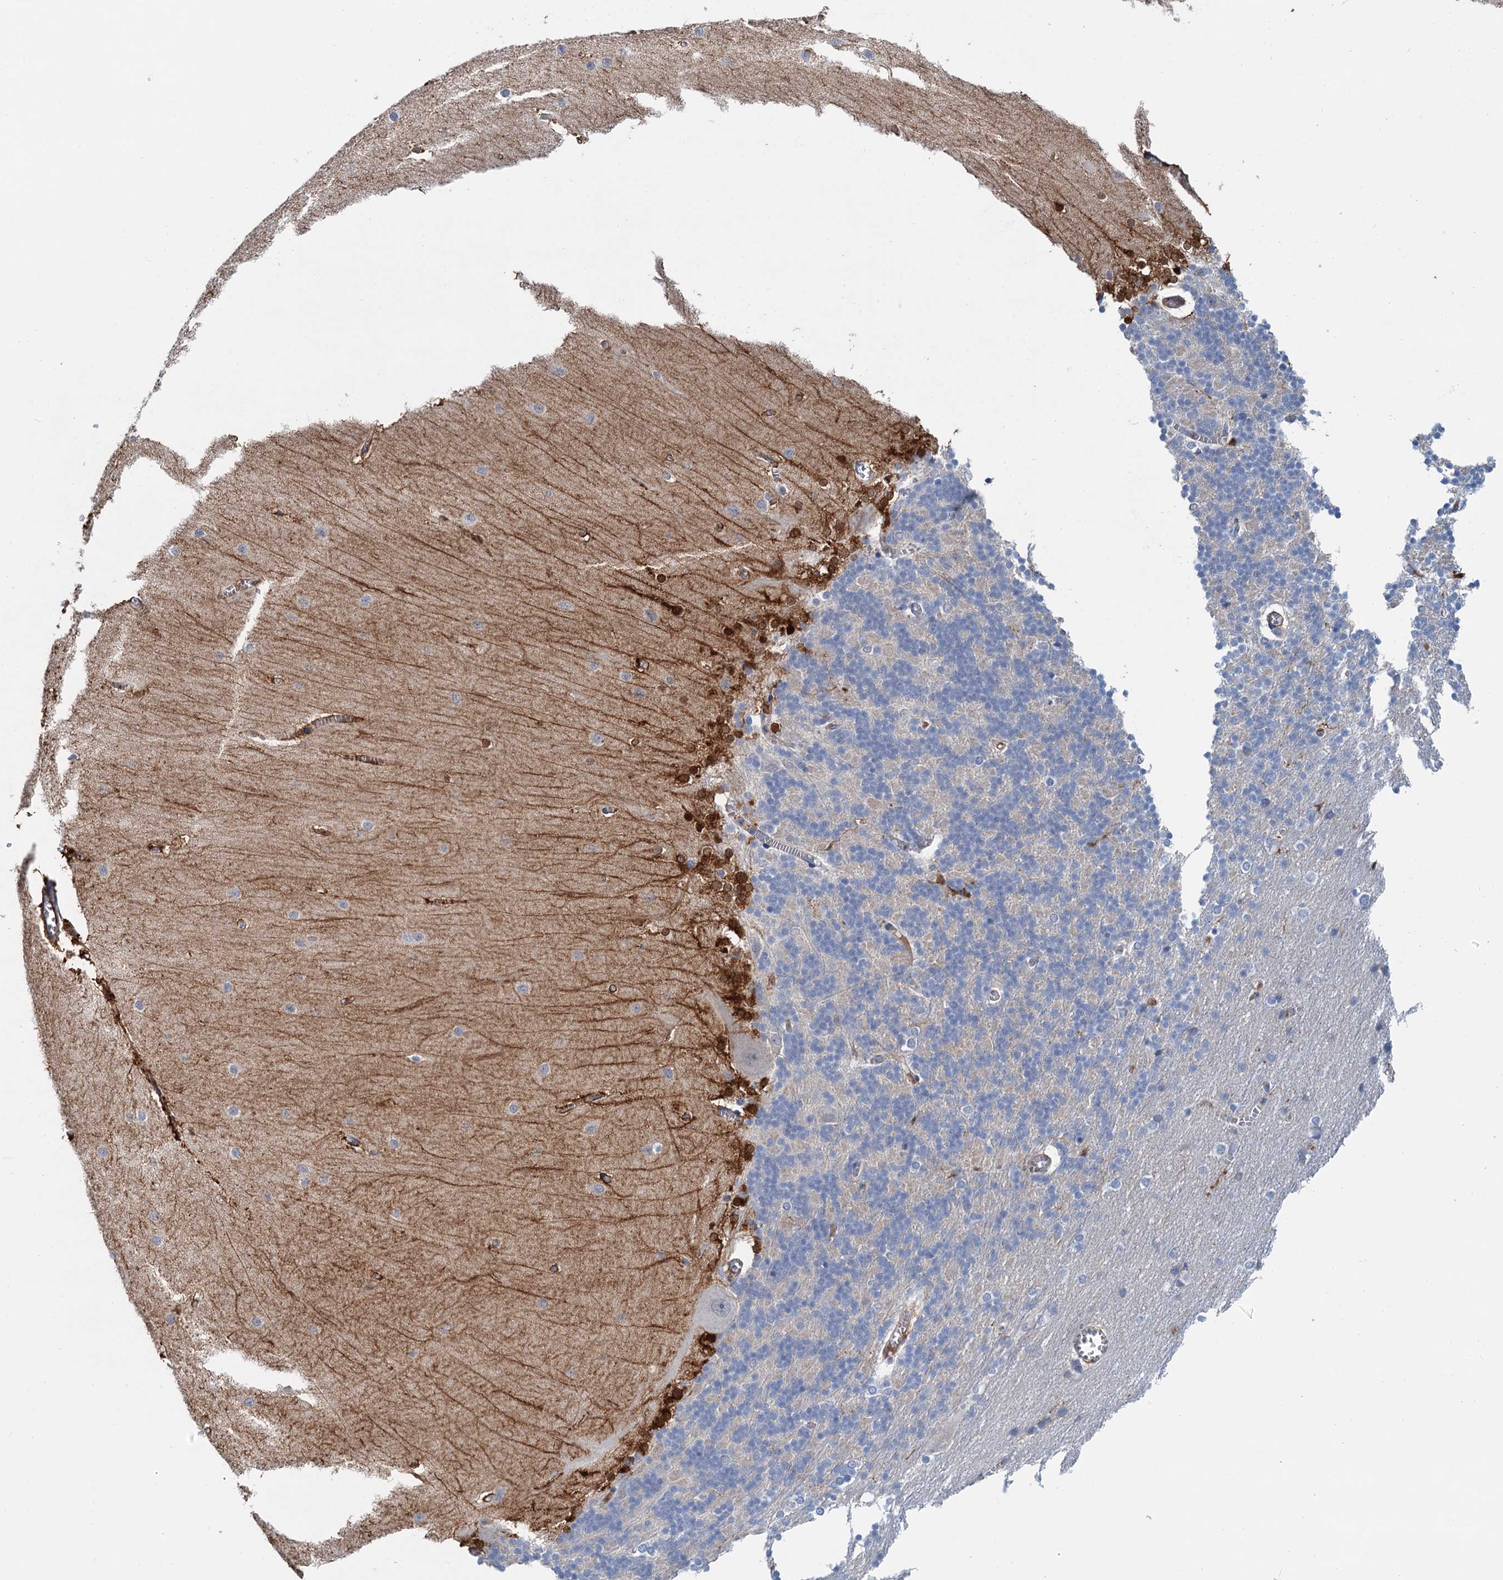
{"staining": {"intensity": "negative", "quantity": "none", "location": "none"}, "tissue": "cerebellum", "cell_type": "Cells in granular layer", "image_type": "normal", "snomed": [{"axis": "morphology", "description": "Normal tissue, NOS"}, {"axis": "topography", "description": "Cerebellum"}], "caption": "A high-resolution histopathology image shows immunohistochemistry (IHC) staining of unremarkable cerebellum, which demonstrates no significant expression in cells in granular layer. (DAB (3,3'-diaminobenzidine) immunohistochemistry (IHC) with hematoxylin counter stain).", "gene": "CSTPP1", "patient": {"sex": "male", "age": 37}}